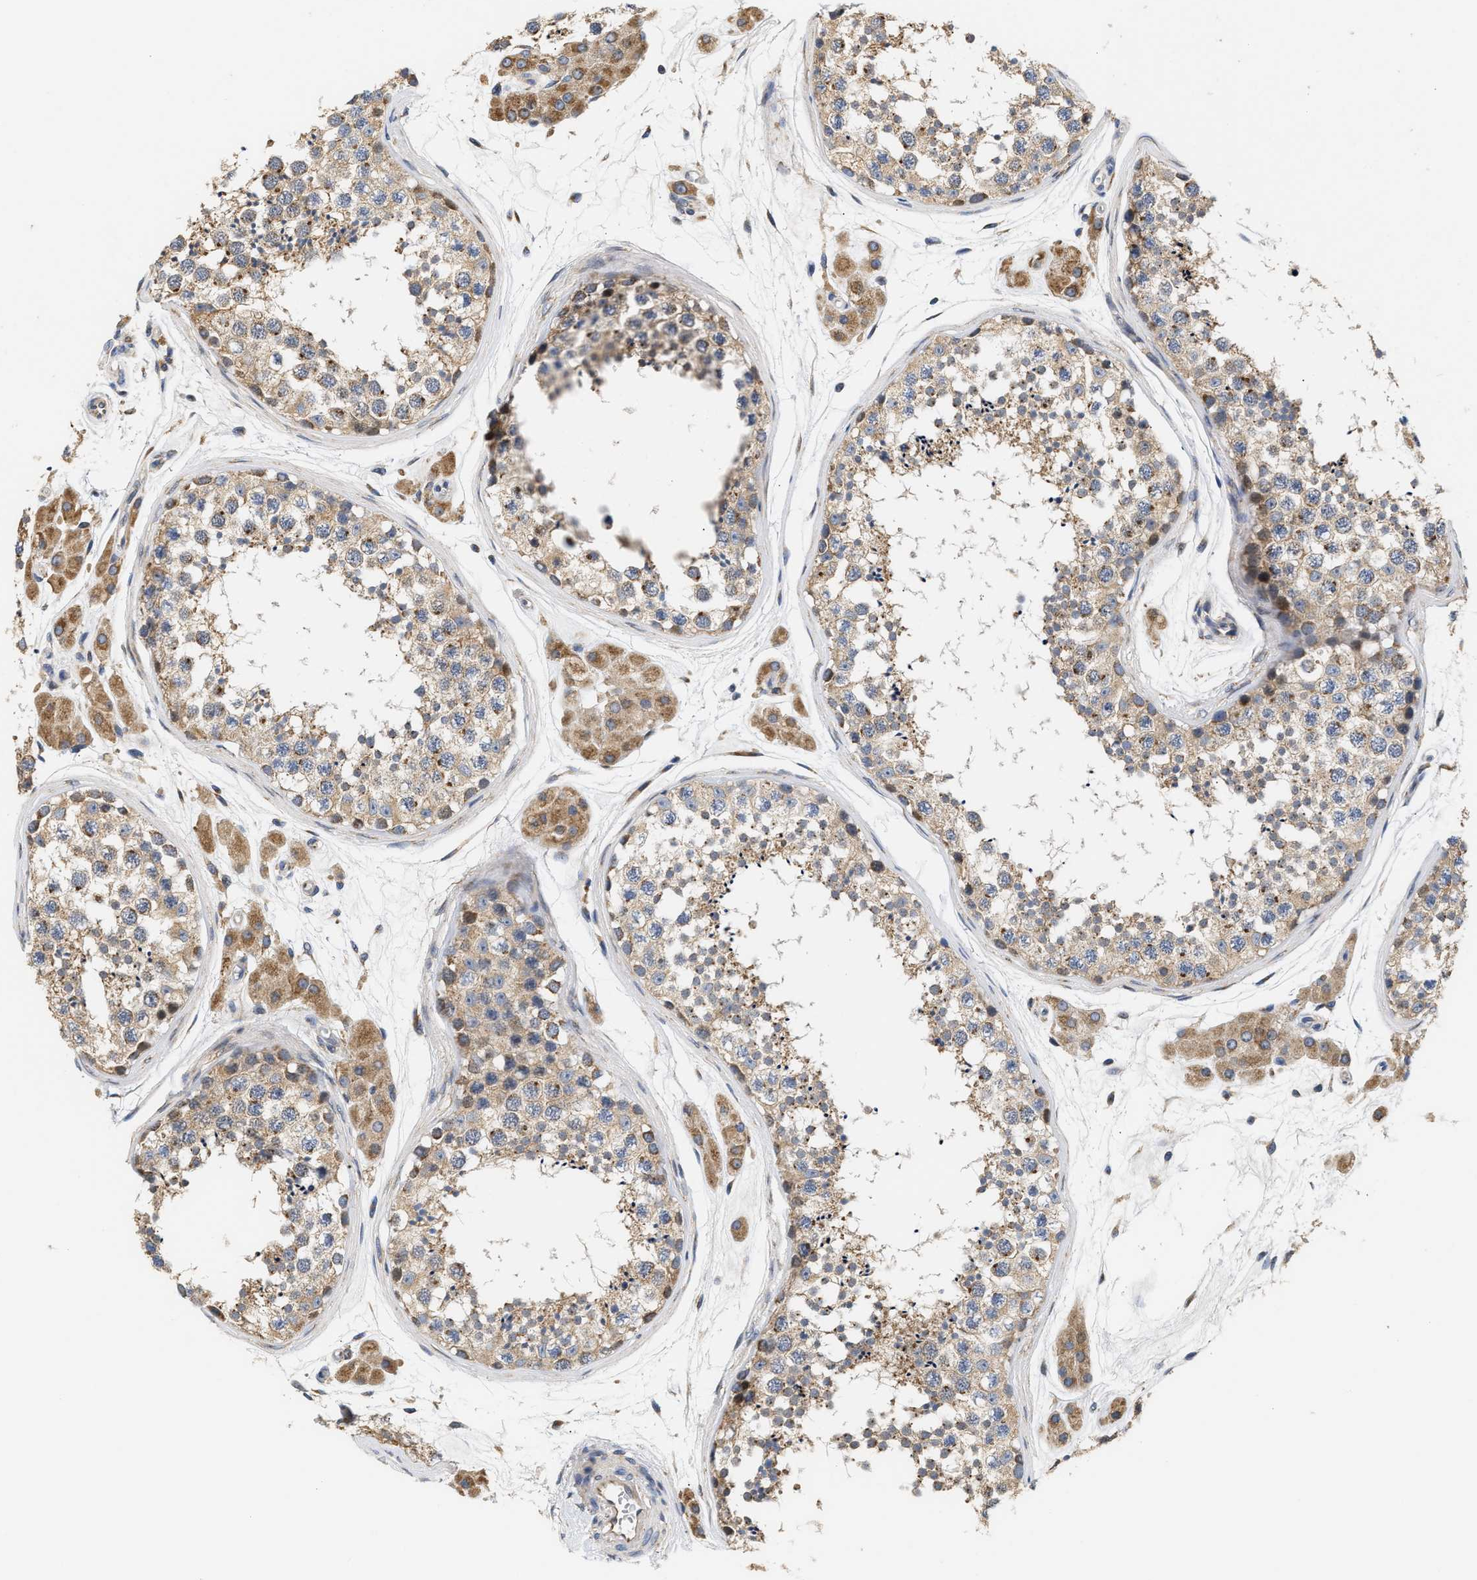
{"staining": {"intensity": "weak", "quantity": ">75%", "location": "cytoplasmic/membranous"}, "tissue": "testis", "cell_type": "Cells in seminiferous ducts", "image_type": "normal", "snomed": [{"axis": "morphology", "description": "Normal tissue, NOS"}, {"axis": "topography", "description": "Testis"}], "caption": "Testis stained with DAB immunohistochemistry shows low levels of weak cytoplasmic/membranous positivity in approximately >75% of cells in seminiferous ducts.", "gene": "TMEM168", "patient": {"sex": "male", "age": 56}}